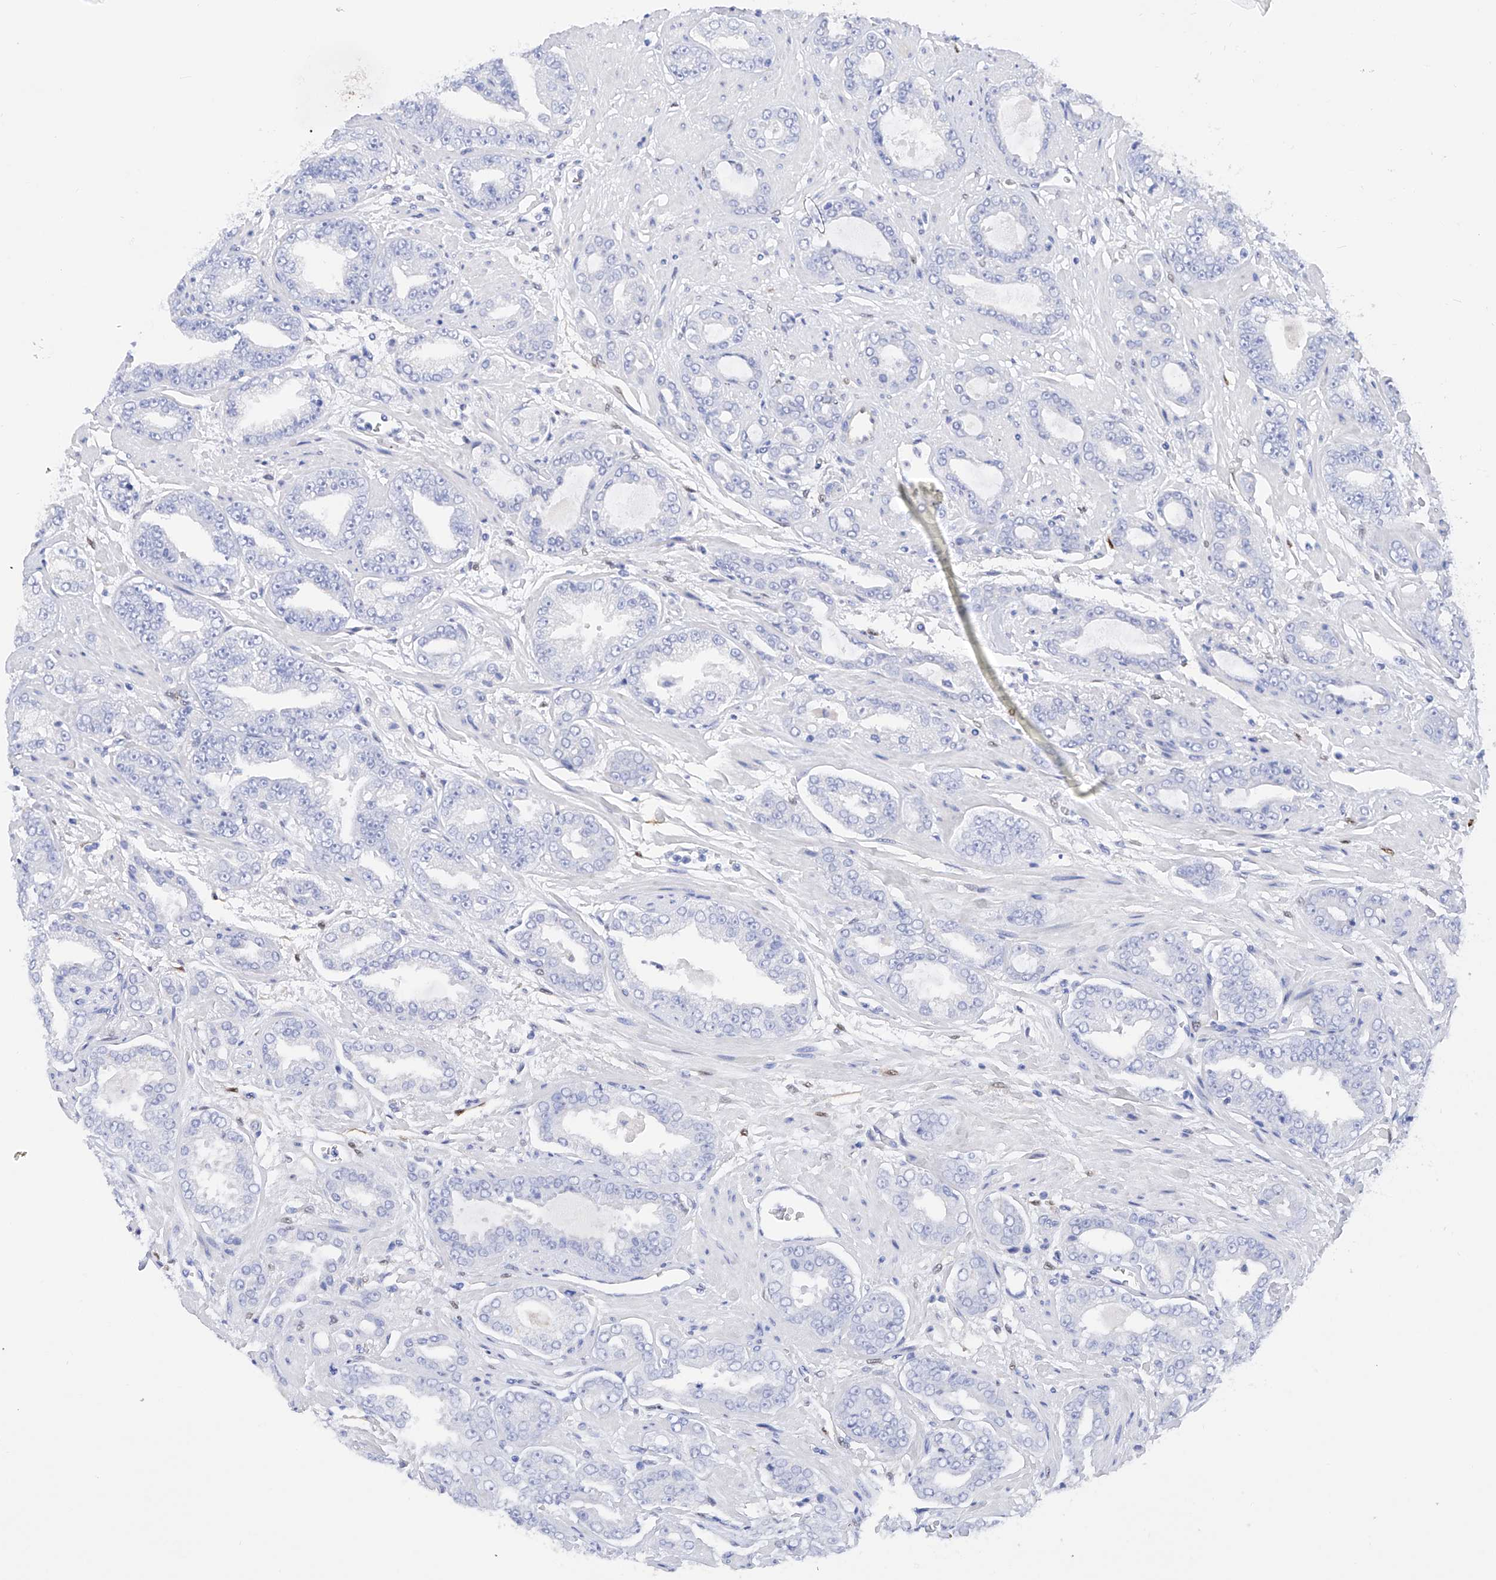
{"staining": {"intensity": "negative", "quantity": "none", "location": "none"}, "tissue": "prostate cancer", "cell_type": "Tumor cells", "image_type": "cancer", "snomed": [{"axis": "morphology", "description": "Adenocarcinoma, High grade"}, {"axis": "topography", "description": "Prostate"}], "caption": "Immunohistochemical staining of prostate high-grade adenocarcinoma exhibits no significant positivity in tumor cells. (Brightfield microscopy of DAB IHC at high magnification).", "gene": "TRPC7", "patient": {"sex": "male", "age": 71}}